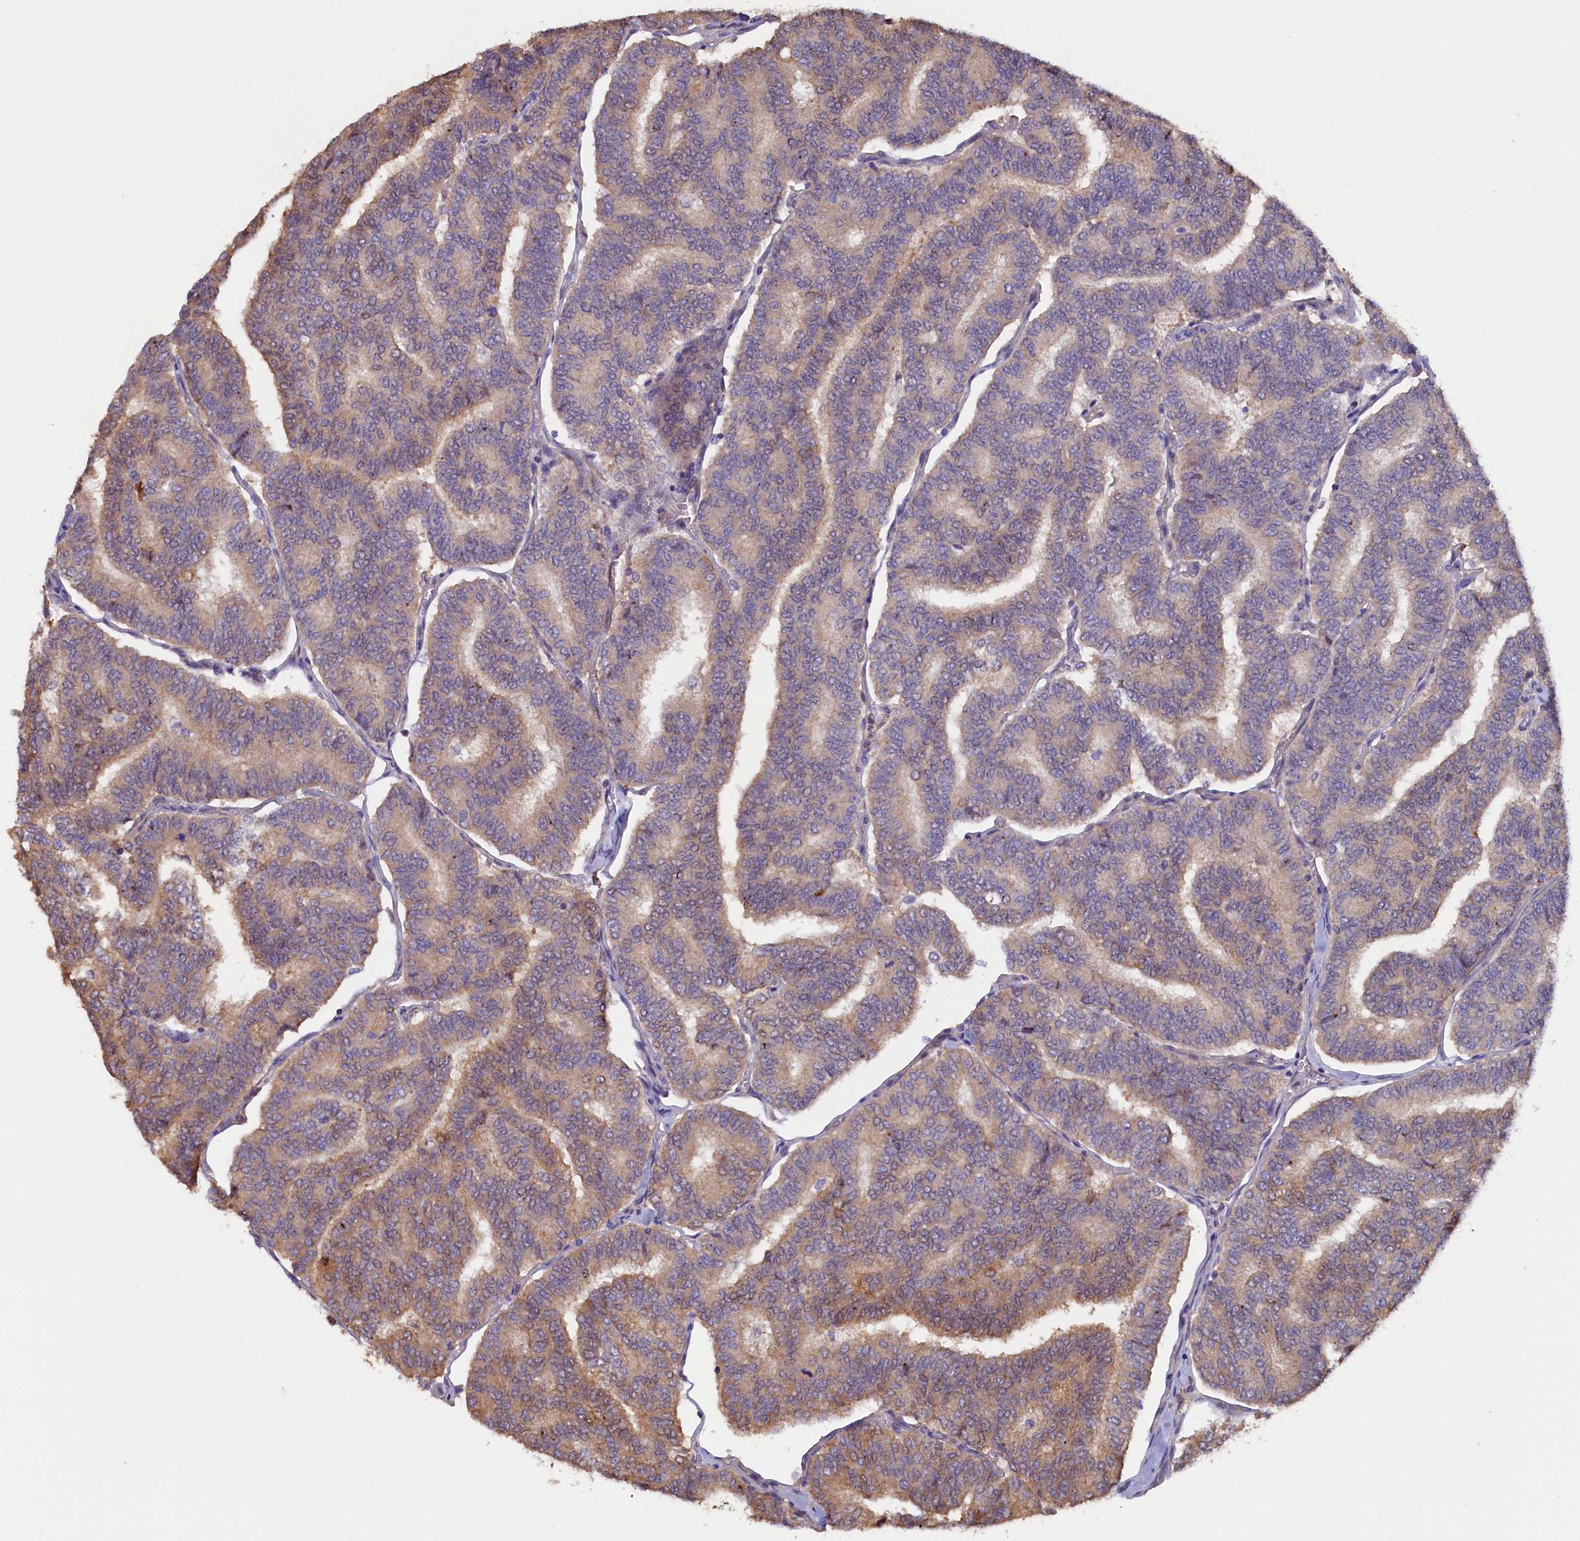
{"staining": {"intensity": "weak", "quantity": "<25%", "location": "cytoplasmic/membranous"}, "tissue": "thyroid cancer", "cell_type": "Tumor cells", "image_type": "cancer", "snomed": [{"axis": "morphology", "description": "Papillary adenocarcinoma, NOS"}, {"axis": "topography", "description": "Thyroid gland"}], "caption": "This is a image of immunohistochemistry staining of papillary adenocarcinoma (thyroid), which shows no staining in tumor cells.", "gene": "ATXN2L", "patient": {"sex": "female", "age": 35}}